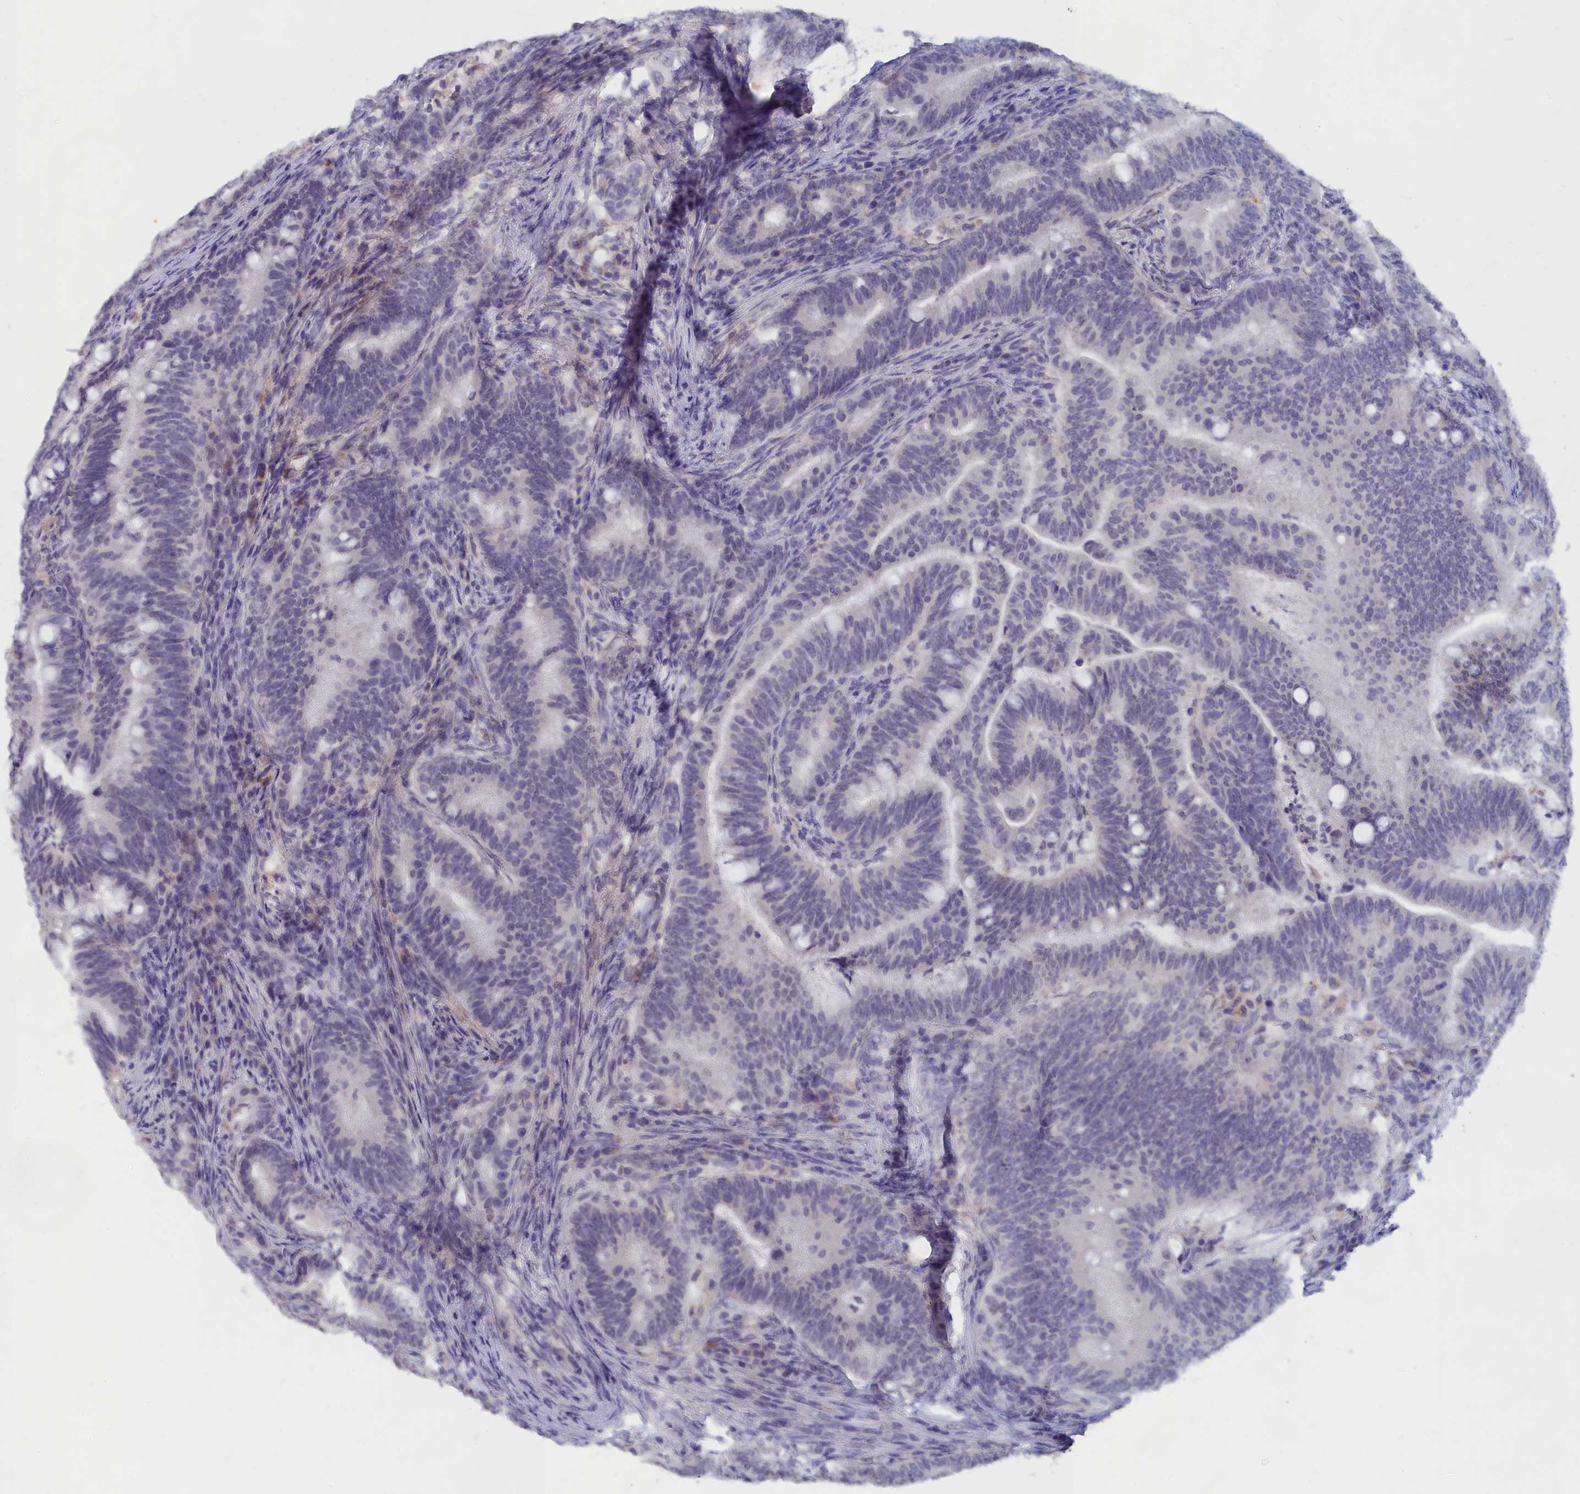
{"staining": {"intensity": "negative", "quantity": "none", "location": "none"}, "tissue": "colorectal cancer", "cell_type": "Tumor cells", "image_type": "cancer", "snomed": [{"axis": "morphology", "description": "Adenocarcinoma, NOS"}, {"axis": "topography", "description": "Colon"}], "caption": "Tumor cells are negative for protein expression in human colorectal cancer (adenocarcinoma).", "gene": "LRIF1", "patient": {"sex": "female", "age": 66}}